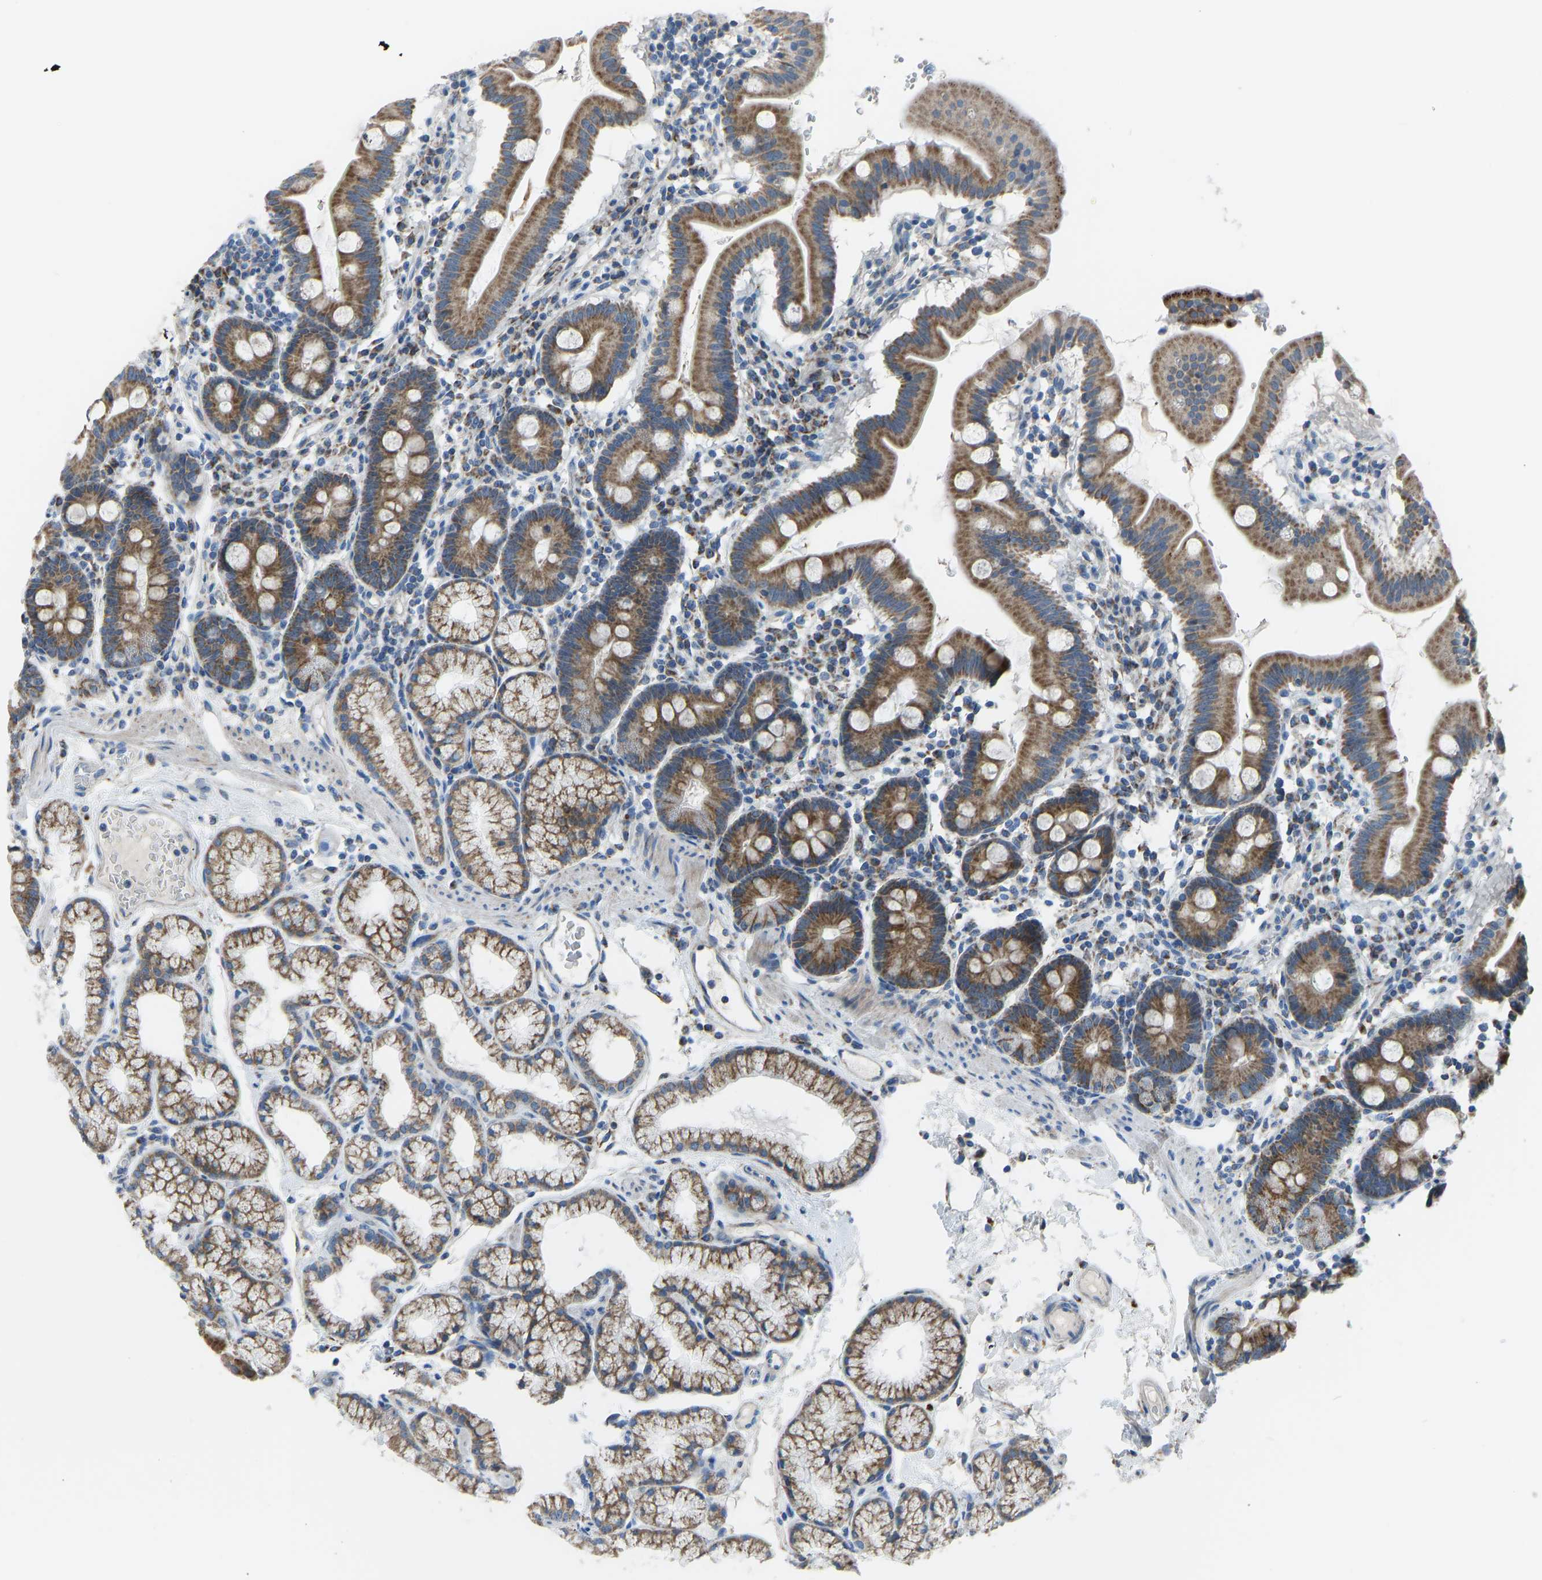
{"staining": {"intensity": "strong", "quantity": ">75%", "location": "cytoplasmic/membranous"}, "tissue": "duodenum", "cell_type": "Glandular cells", "image_type": "normal", "snomed": [{"axis": "morphology", "description": "Normal tissue, NOS"}, {"axis": "topography", "description": "Duodenum"}], "caption": "Duodenum was stained to show a protein in brown. There is high levels of strong cytoplasmic/membranous staining in approximately >75% of glandular cells. The staining was performed using DAB, with brown indicating positive protein expression. Nuclei are stained blue with hematoxylin.", "gene": "SMIM20", "patient": {"sex": "male", "age": 50}}